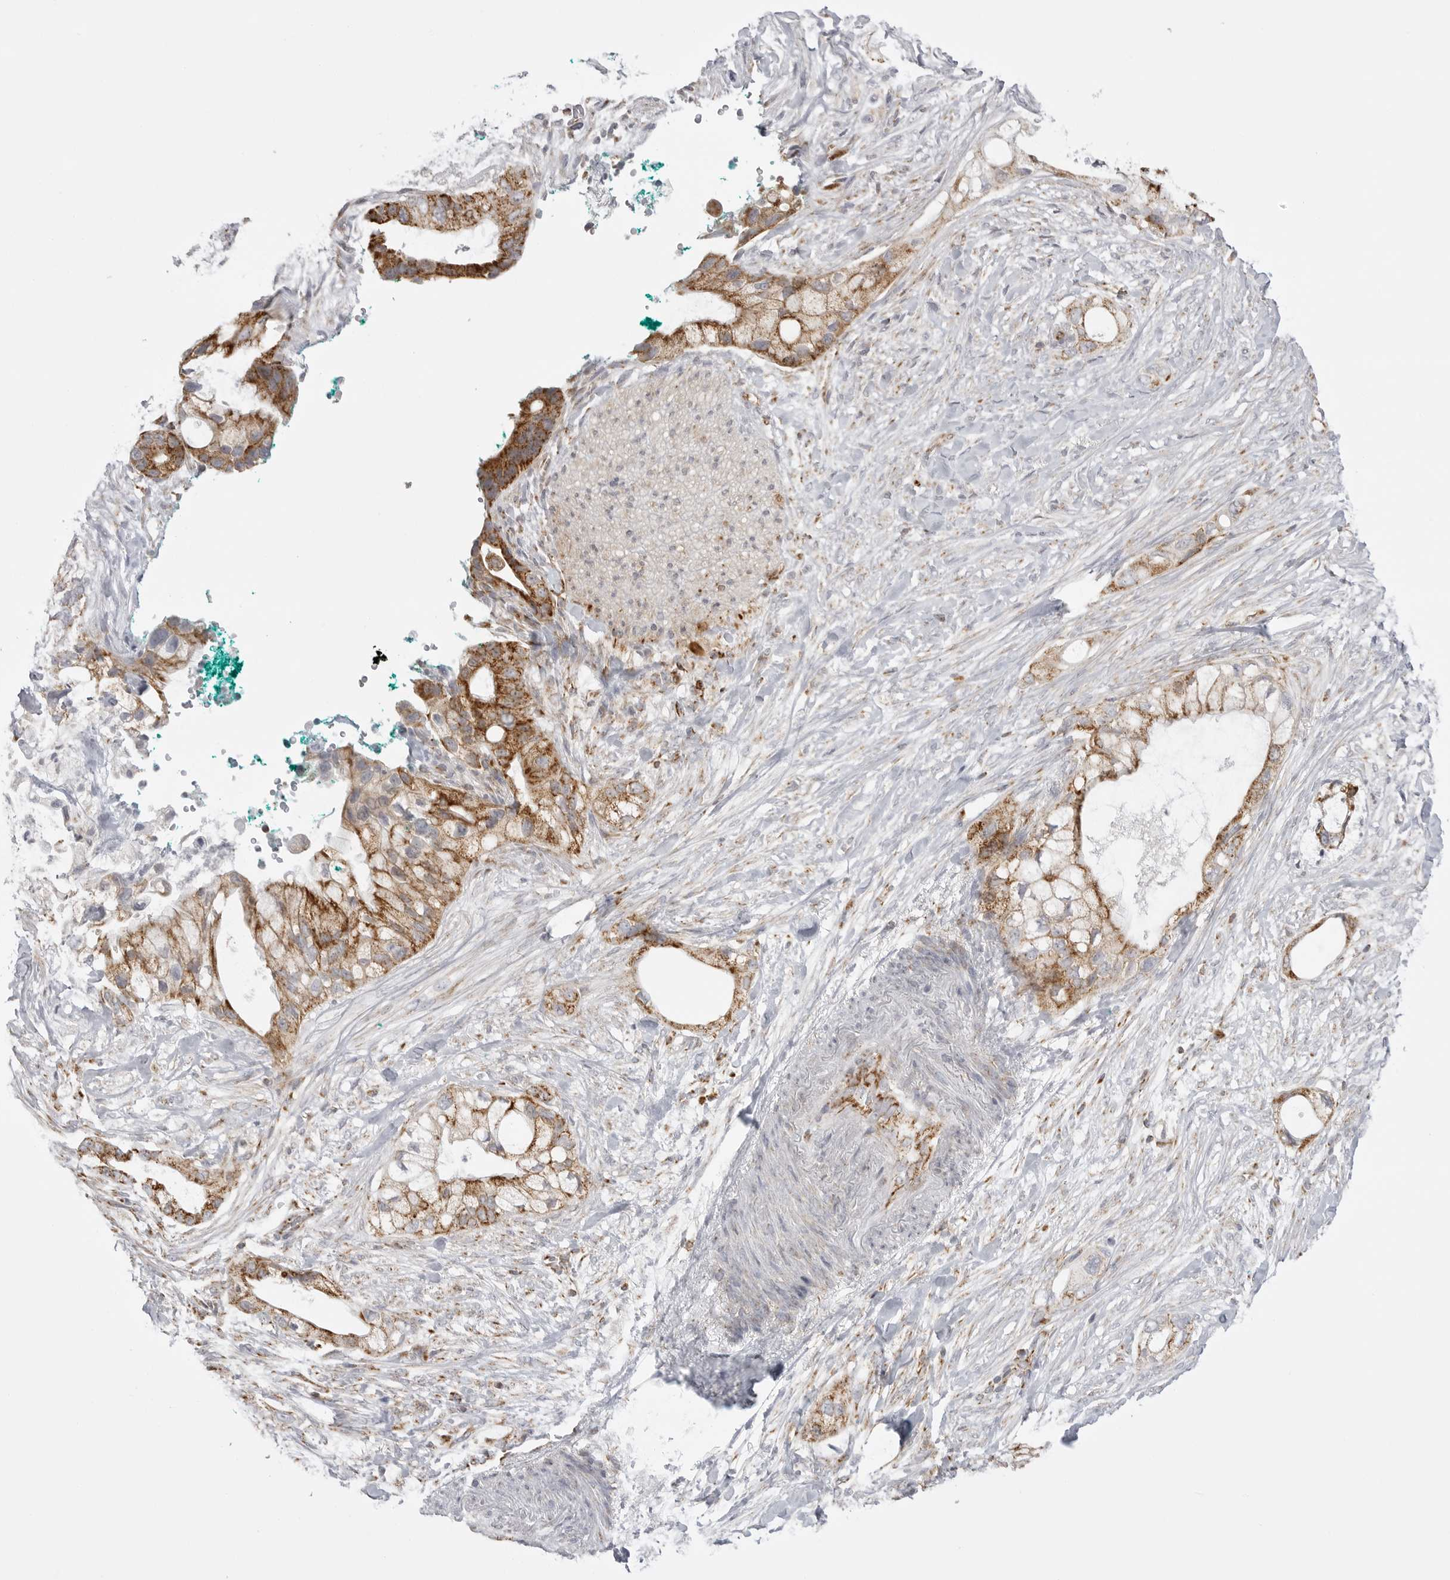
{"staining": {"intensity": "moderate", "quantity": ">75%", "location": "cytoplasmic/membranous"}, "tissue": "pancreatic cancer", "cell_type": "Tumor cells", "image_type": "cancer", "snomed": [{"axis": "morphology", "description": "Adenocarcinoma, NOS"}, {"axis": "topography", "description": "Pancreas"}], "caption": "Human adenocarcinoma (pancreatic) stained with a protein marker demonstrates moderate staining in tumor cells.", "gene": "TUFM", "patient": {"sex": "male", "age": 53}}